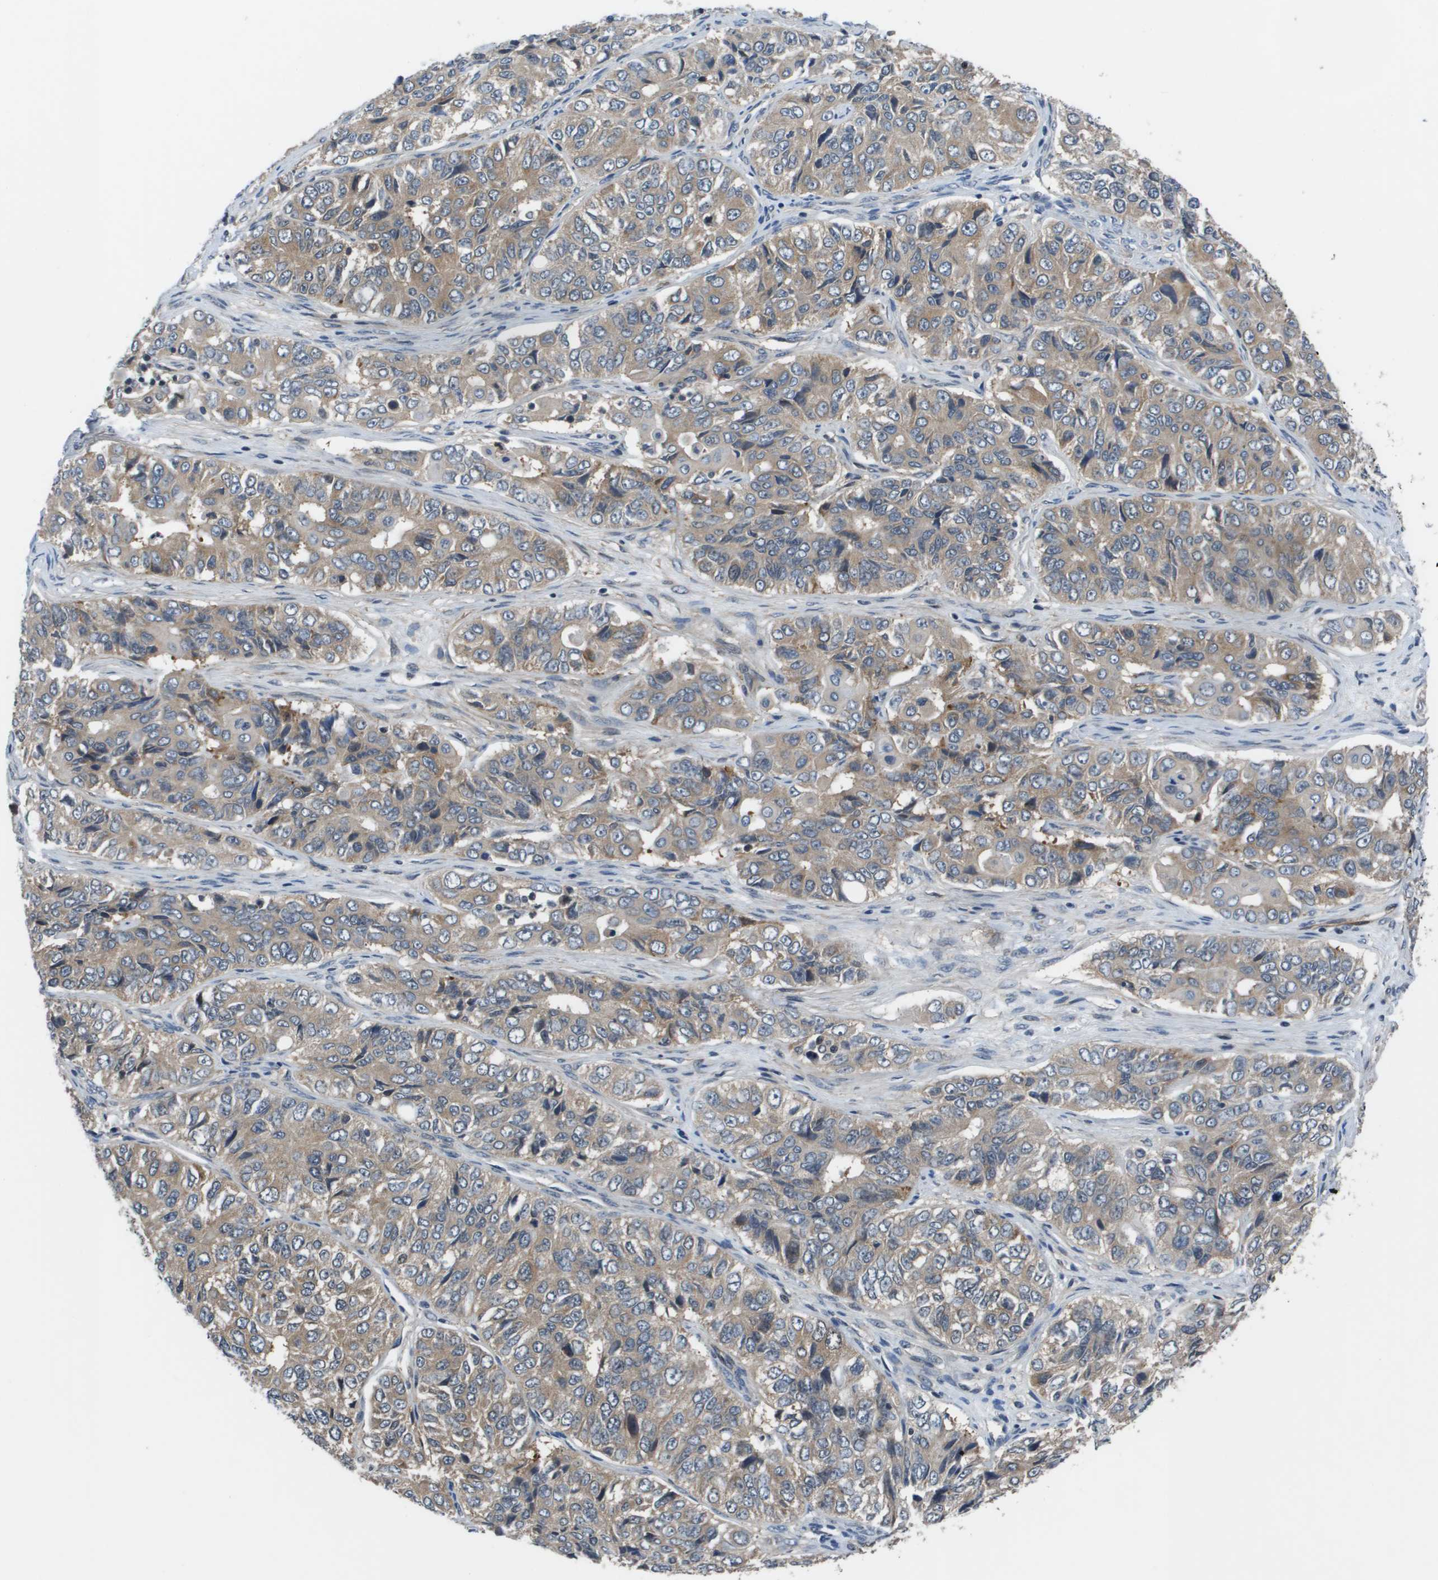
{"staining": {"intensity": "weak", "quantity": ">75%", "location": "cytoplasmic/membranous"}, "tissue": "ovarian cancer", "cell_type": "Tumor cells", "image_type": "cancer", "snomed": [{"axis": "morphology", "description": "Carcinoma, endometroid"}, {"axis": "topography", "description": "Ovary"}], "caption": "IHC of human ovarian endometroid carcinoma exhibits low levels of weak cytoplasmic/membranous expression in approximately >75% of tumor cells.", "gene": "ENPP5", "patient": {"sex": "female", "age": 51}}